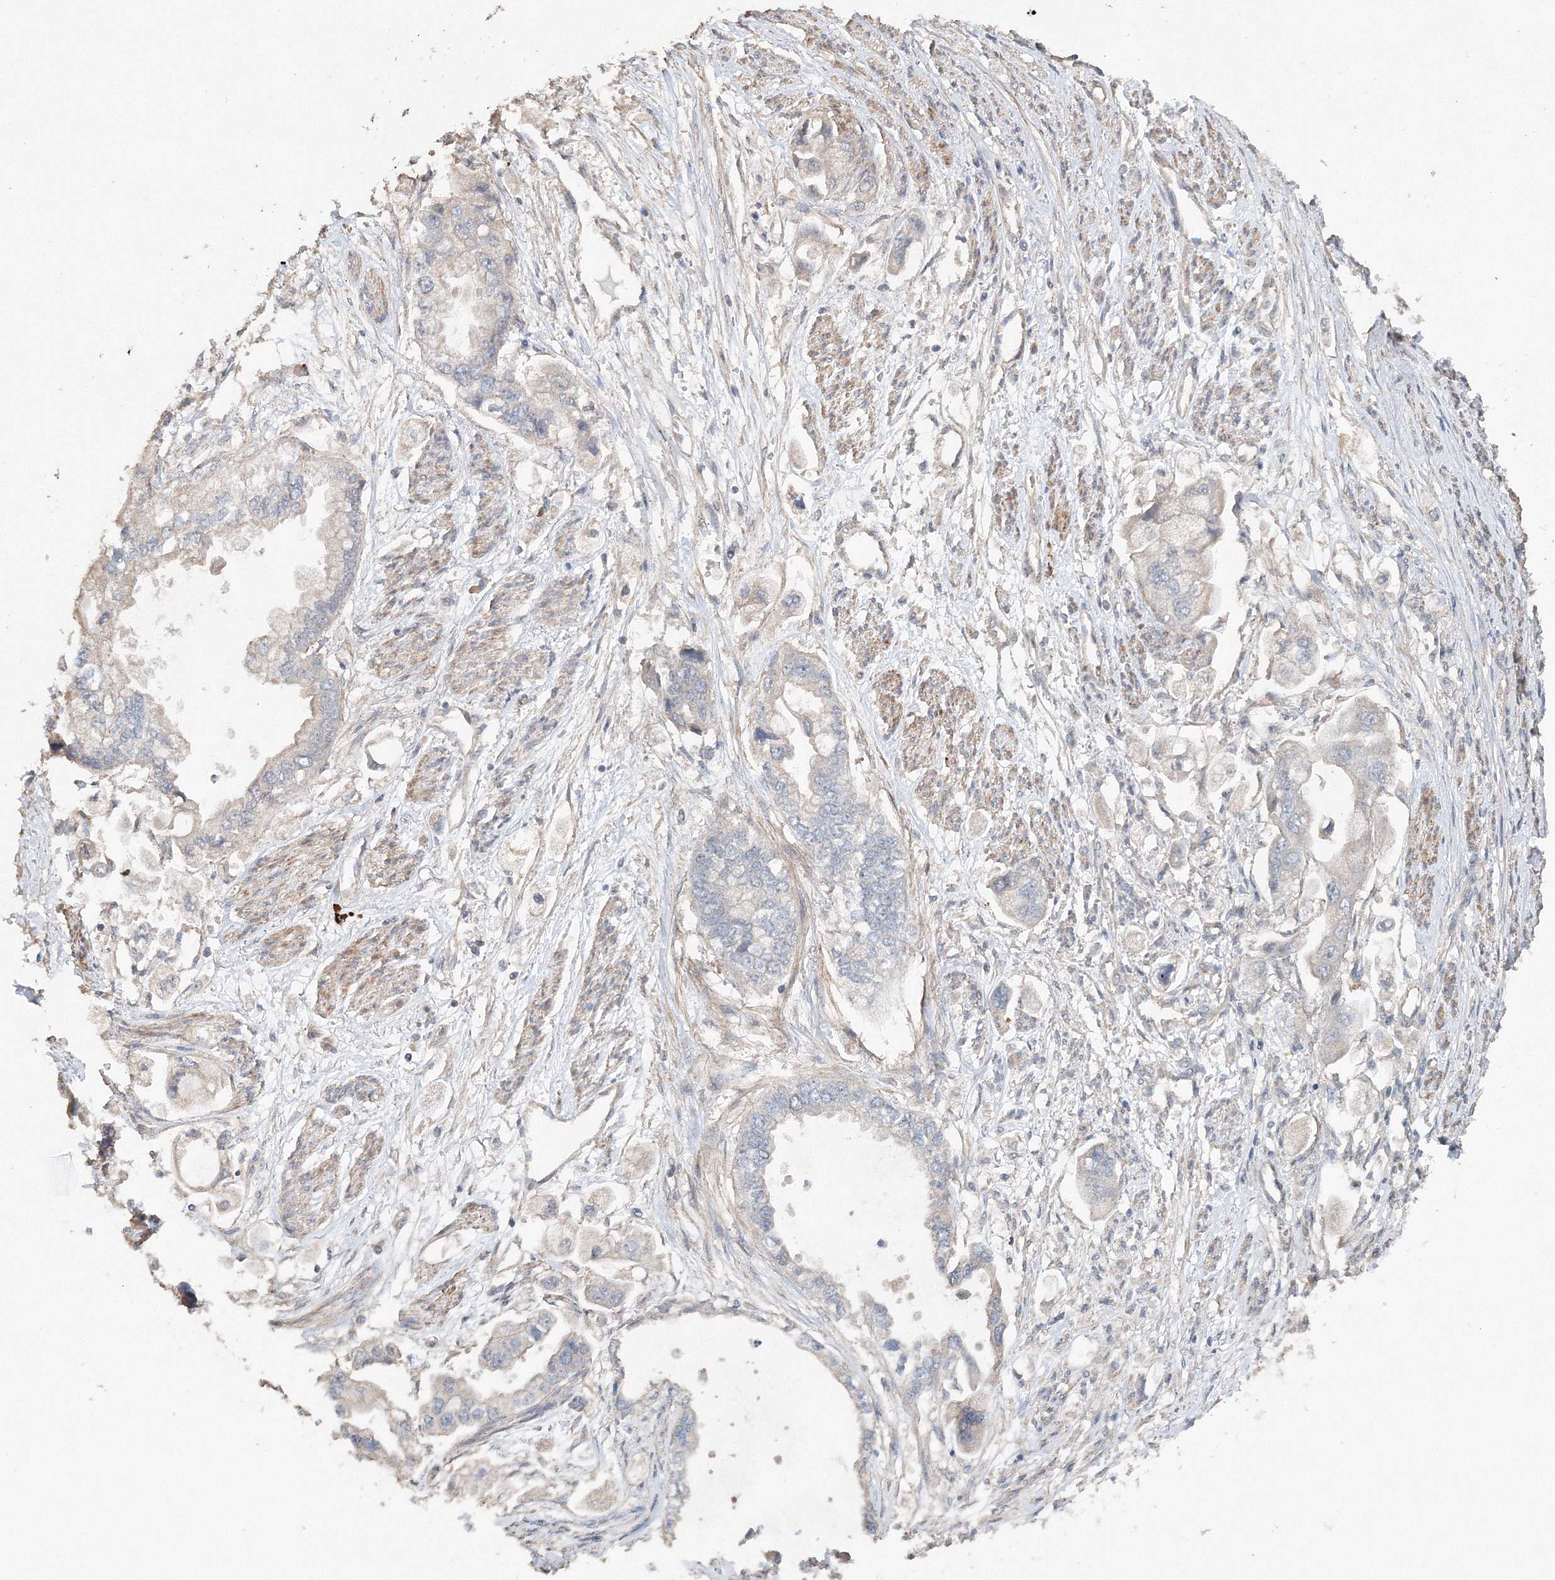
{"staining": {"intensity": "negative", "quantity": "none", "location": "none"}, "tissue": "stomach cancer", "cell_type": "Tumor cells", "image_type": "cancer", "snomed": [{"axis": "morphology", "description": "Adenocarcinoma, NOS"}, {"axis": "topography", "description": "Stomach"}], "caption": "Immunohistochemical staining of adenocarcinoma (stomach) shows no significant expression in tumor cells. The staining was performed using DAB to visualize the protein expression in brown, while the nuclei were stained in blue with hematoxylin (Magnification: 20x).", "gene": "NALF2", "patient": {"sex": "male", "age": 62}}